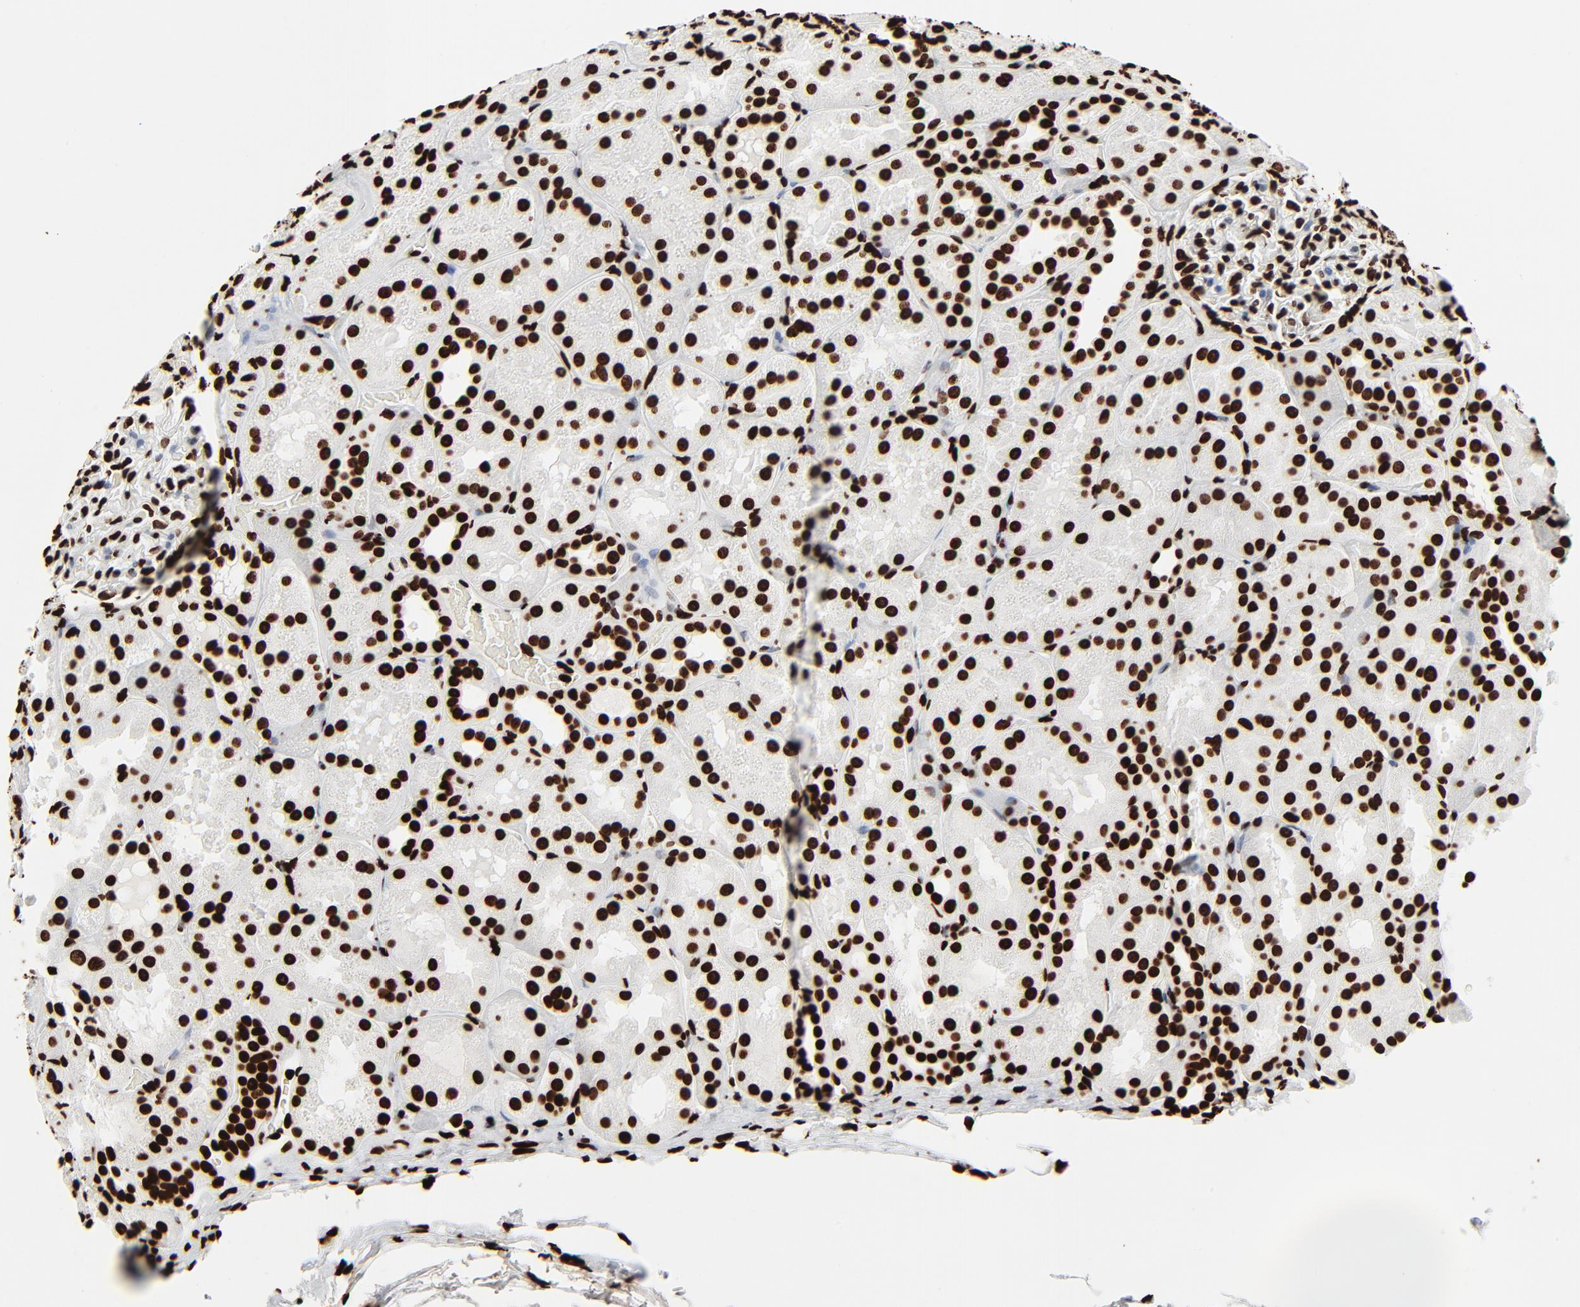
{"staining": {"intensity": "strong", "quantity": ">75%", "location": "nuclear"}, "tissue": "kidney", "cell_type": "Cells in glomeruli", "image_type": "normal", "snomed": [{"axis": "morphology", "description": "Normal tissue, NOS"}, {"axis": "topography", "description": "Kidney"}], "caption": "Immunohistochemistry (IHC) of unremarkable human kidney shows high levels of strong nuclear staining in approximately >75% of cells in glomeruli. (DAB IHC, brown staining for protein, blue staining for nuclei).", "gene": "H3", "patient": {"sex": "male", "age": 28}}